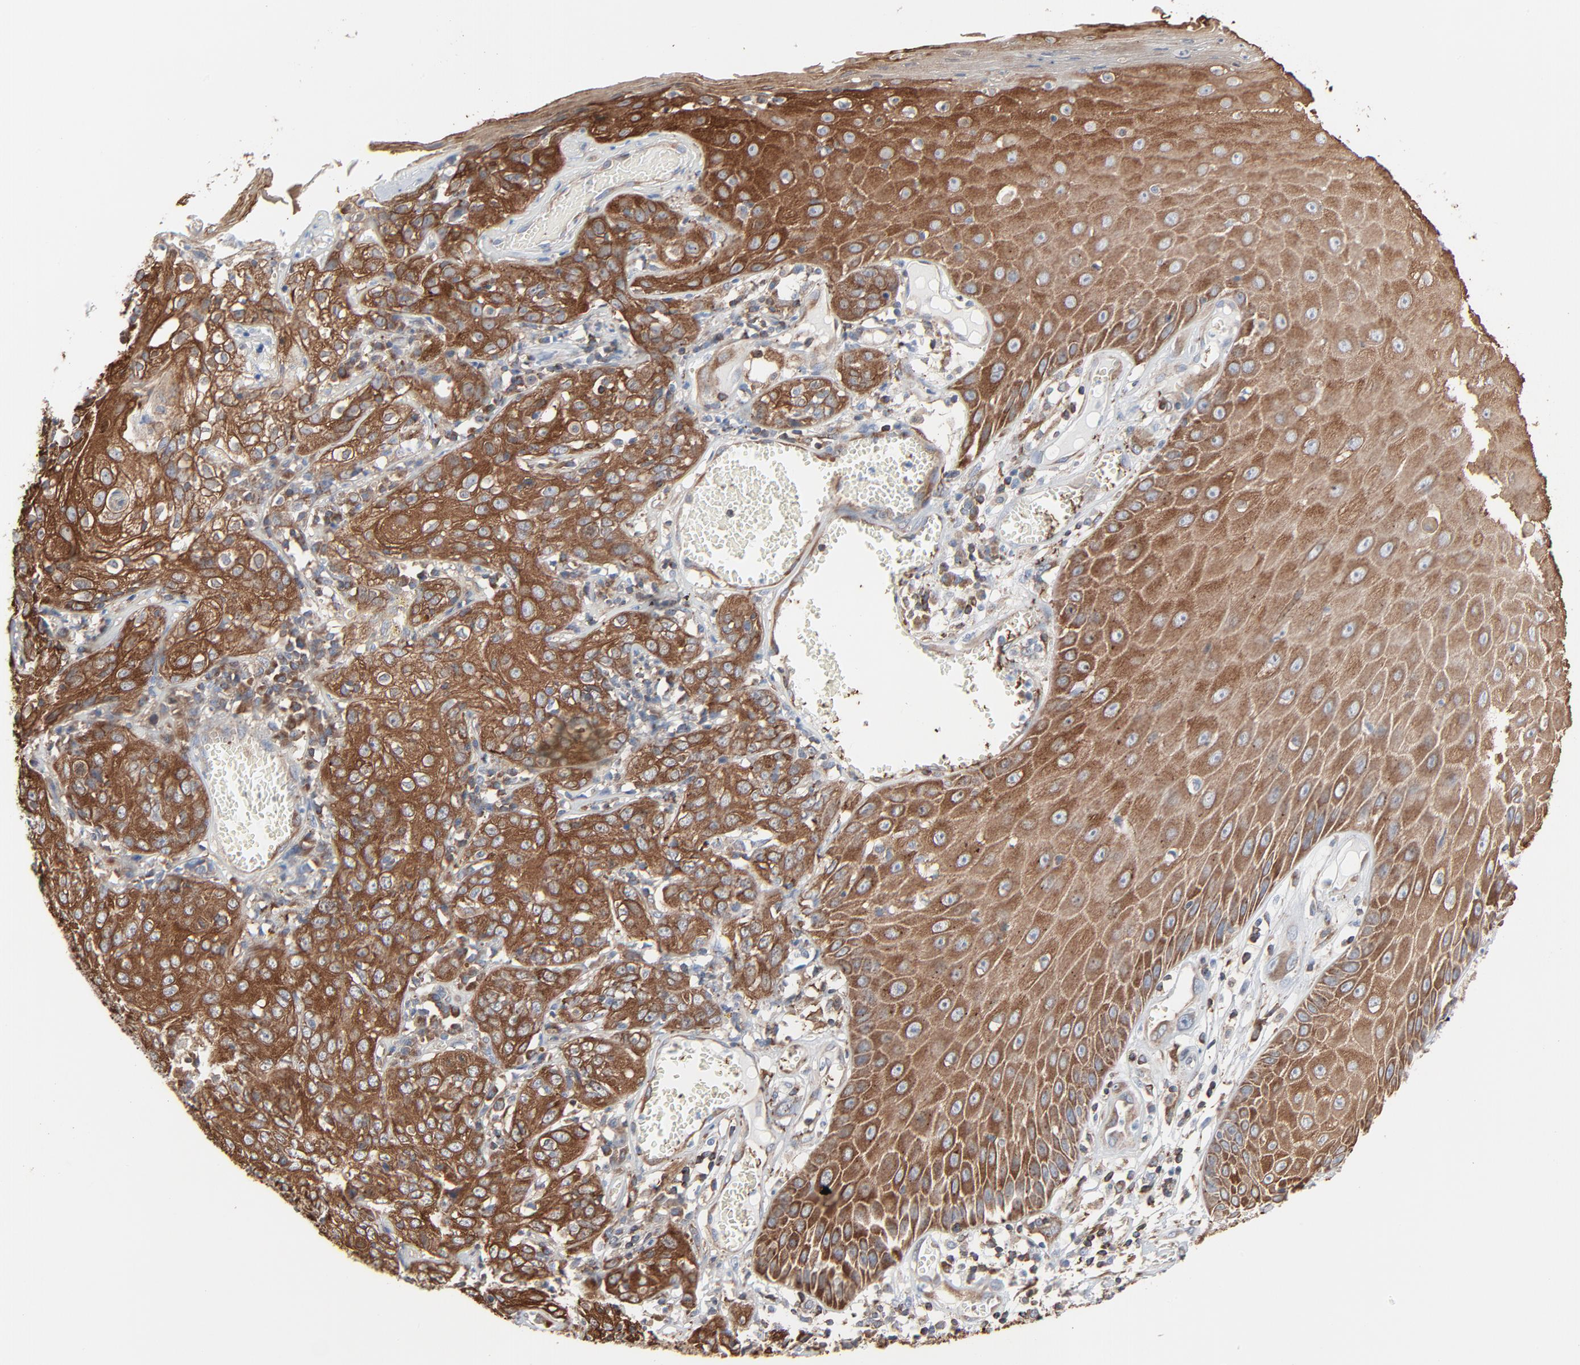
{"staining": {"intensity": "strong", "quantity": ">75%", "location": "cytoplasmic/membranous"}, "tissue": "skin cancer", "cell_type": "Tumor cells", "image_type": "cancer", "snomed": [{"axis": "morphology", "description": "Squamous cell carcinoma, NOS"}, {"axis": "topography", "description": "Skin"}], "caption": "IHC histopathology image of squamous cell carcinoma (skin) stained for a protein (brown), which demonstrates high levels of strong cytoplasmic/membranous expression in approximately >75% of tumor cells.", "gene": "OPTN", "patient": {"sex": "male", "age": 65}}